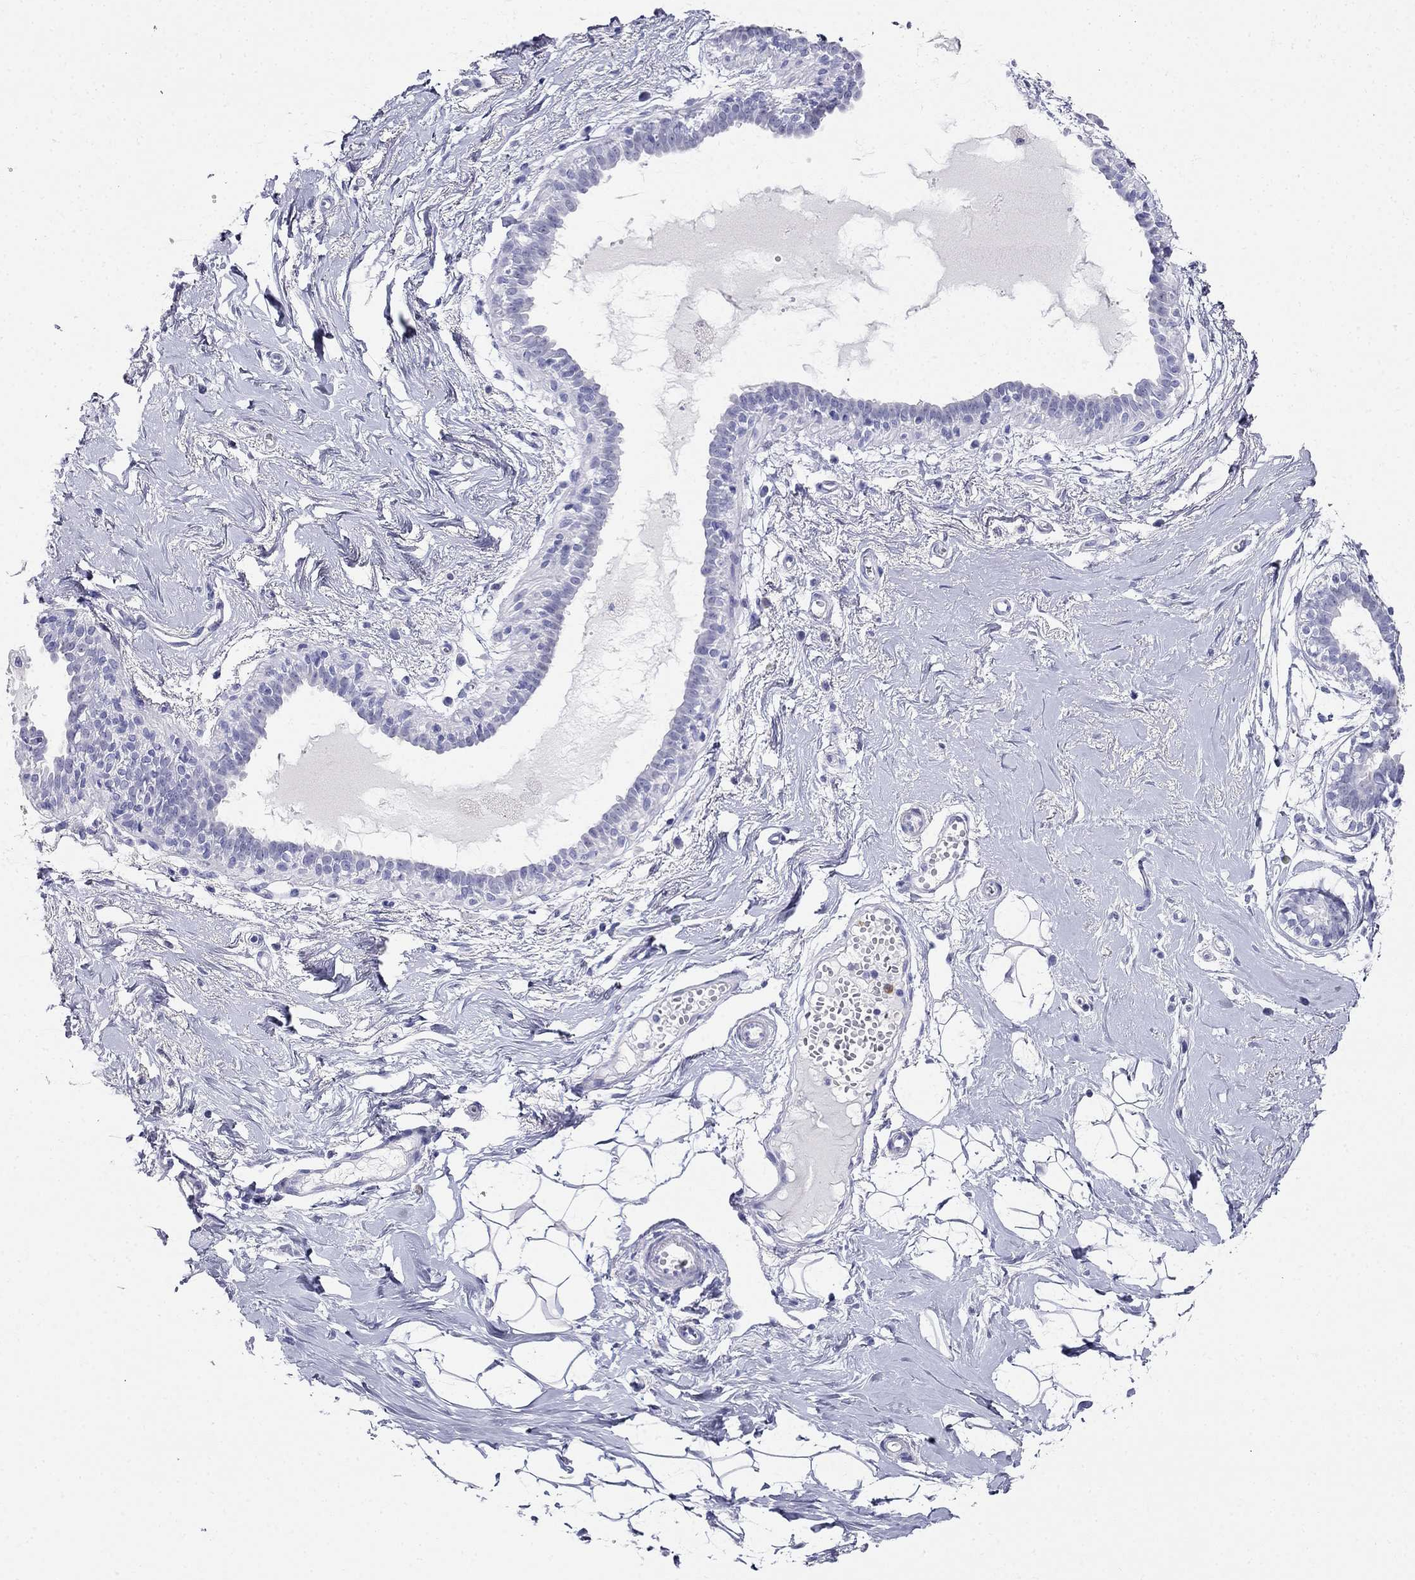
{"staining": {"intensity": "negative", "quantity": "none", "location": "none"}, "tissue": "breast", "cell_type": "Adipocytes", "image_type": "normal", "snomed": [{"axis": "morphology", "description": "Normal tissue, NOS"}, {"axis": "topography", "description": "Breast"}], "caption": "Breast was stained to show a protein in brown. There is no significant expression in adipocytes. (DAB immunohistochemistry (IHC), high magnification).", "gene": "PPP1R36", "patient": {"sex": "female", "age": 49}}